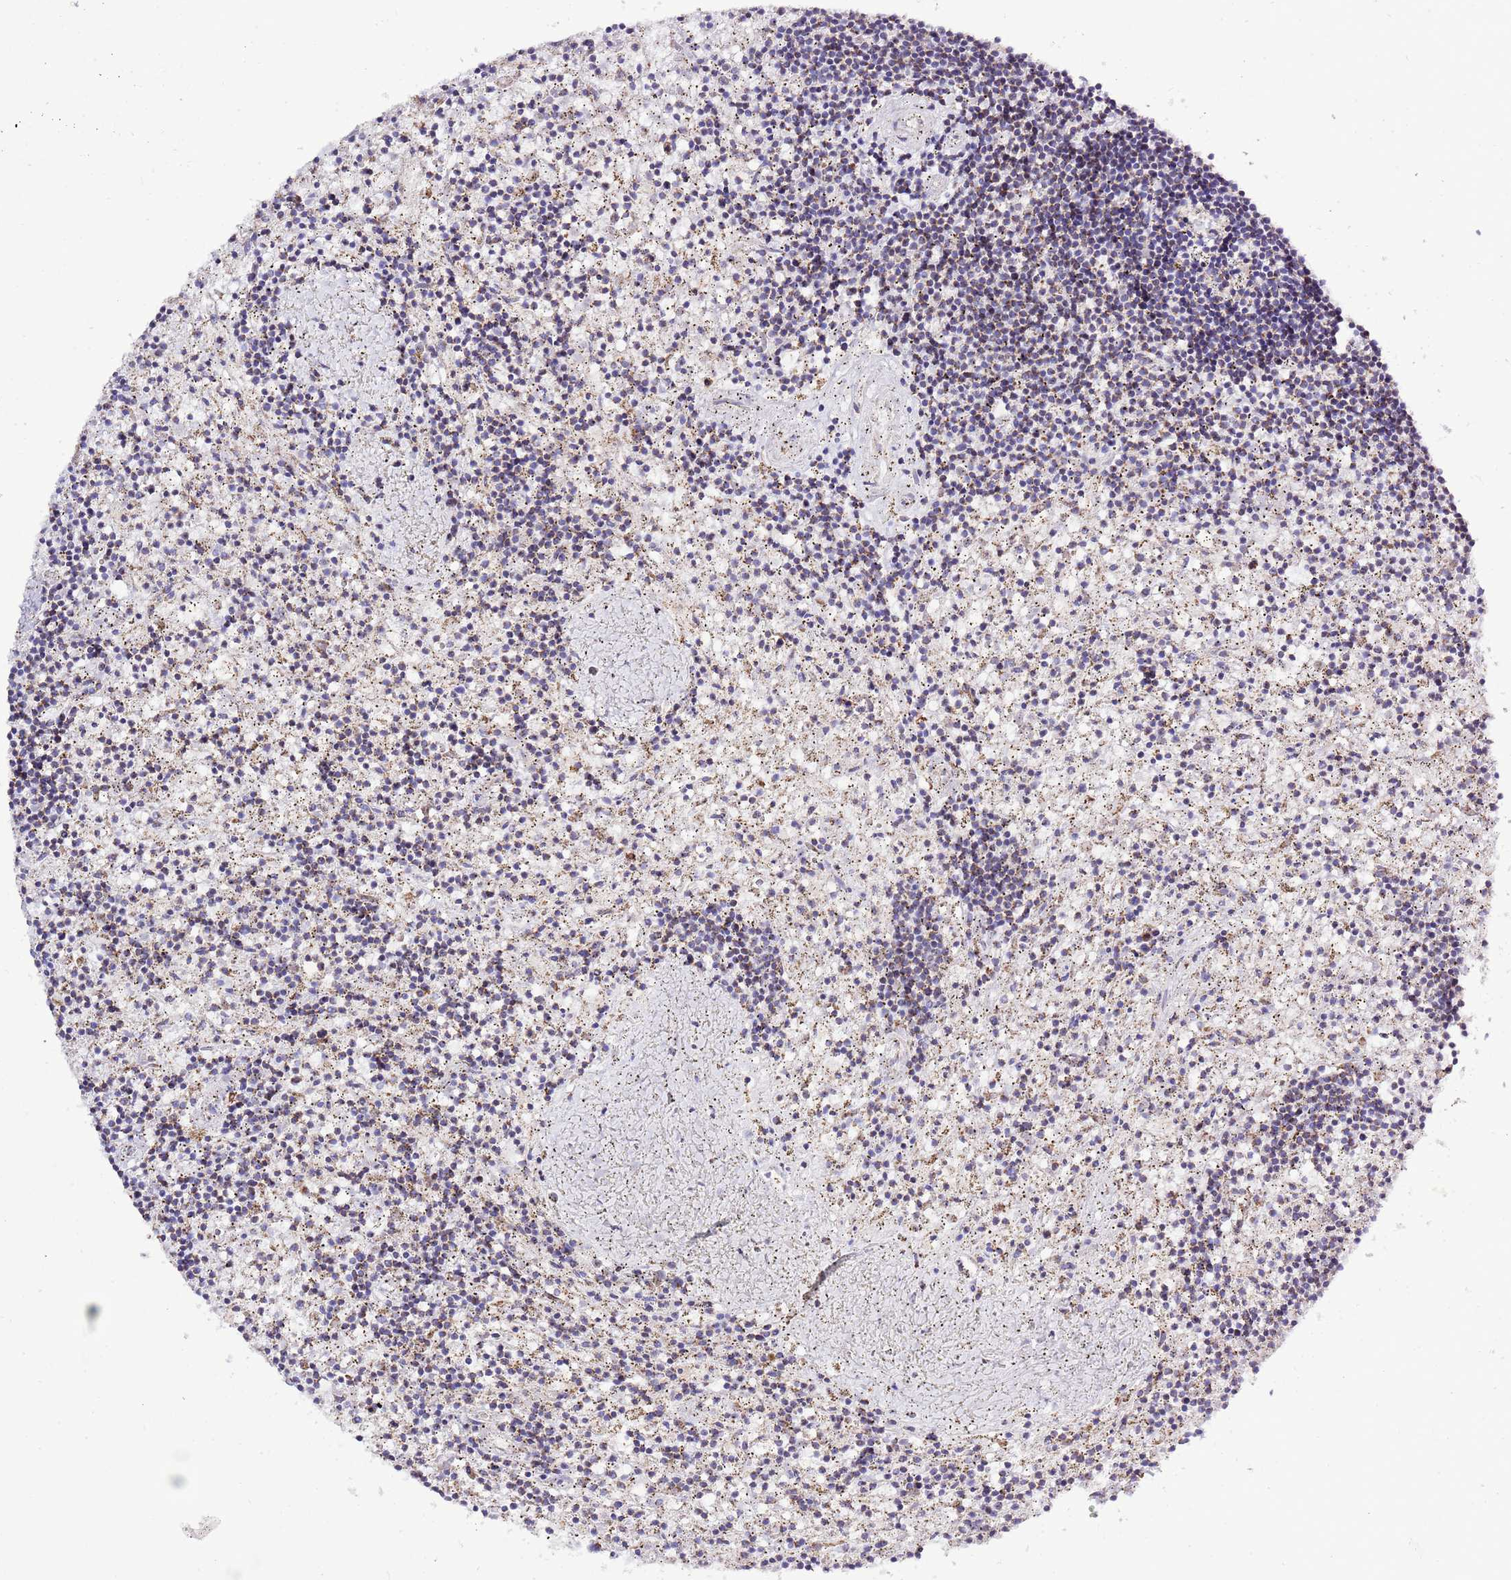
{"staining": {"intensity": "negative", "quantity": "none", "location": "none"}, "tissue": "lymphoma", "cell_type": "Tumor cells", "image_type": "cancer", "snomed": [{"axis": "morphology", "description": "Malignant lymphoma, non-Hodgkin's type, Low grade"}, {"axis": "topography", "description": "Spleen"}], "caption": "Protein analysis of lymphoma exhibits no significant expression in tumor cells.", "gene": "TEKTIP1", "patient": {"sex": "male", "age": 76}}